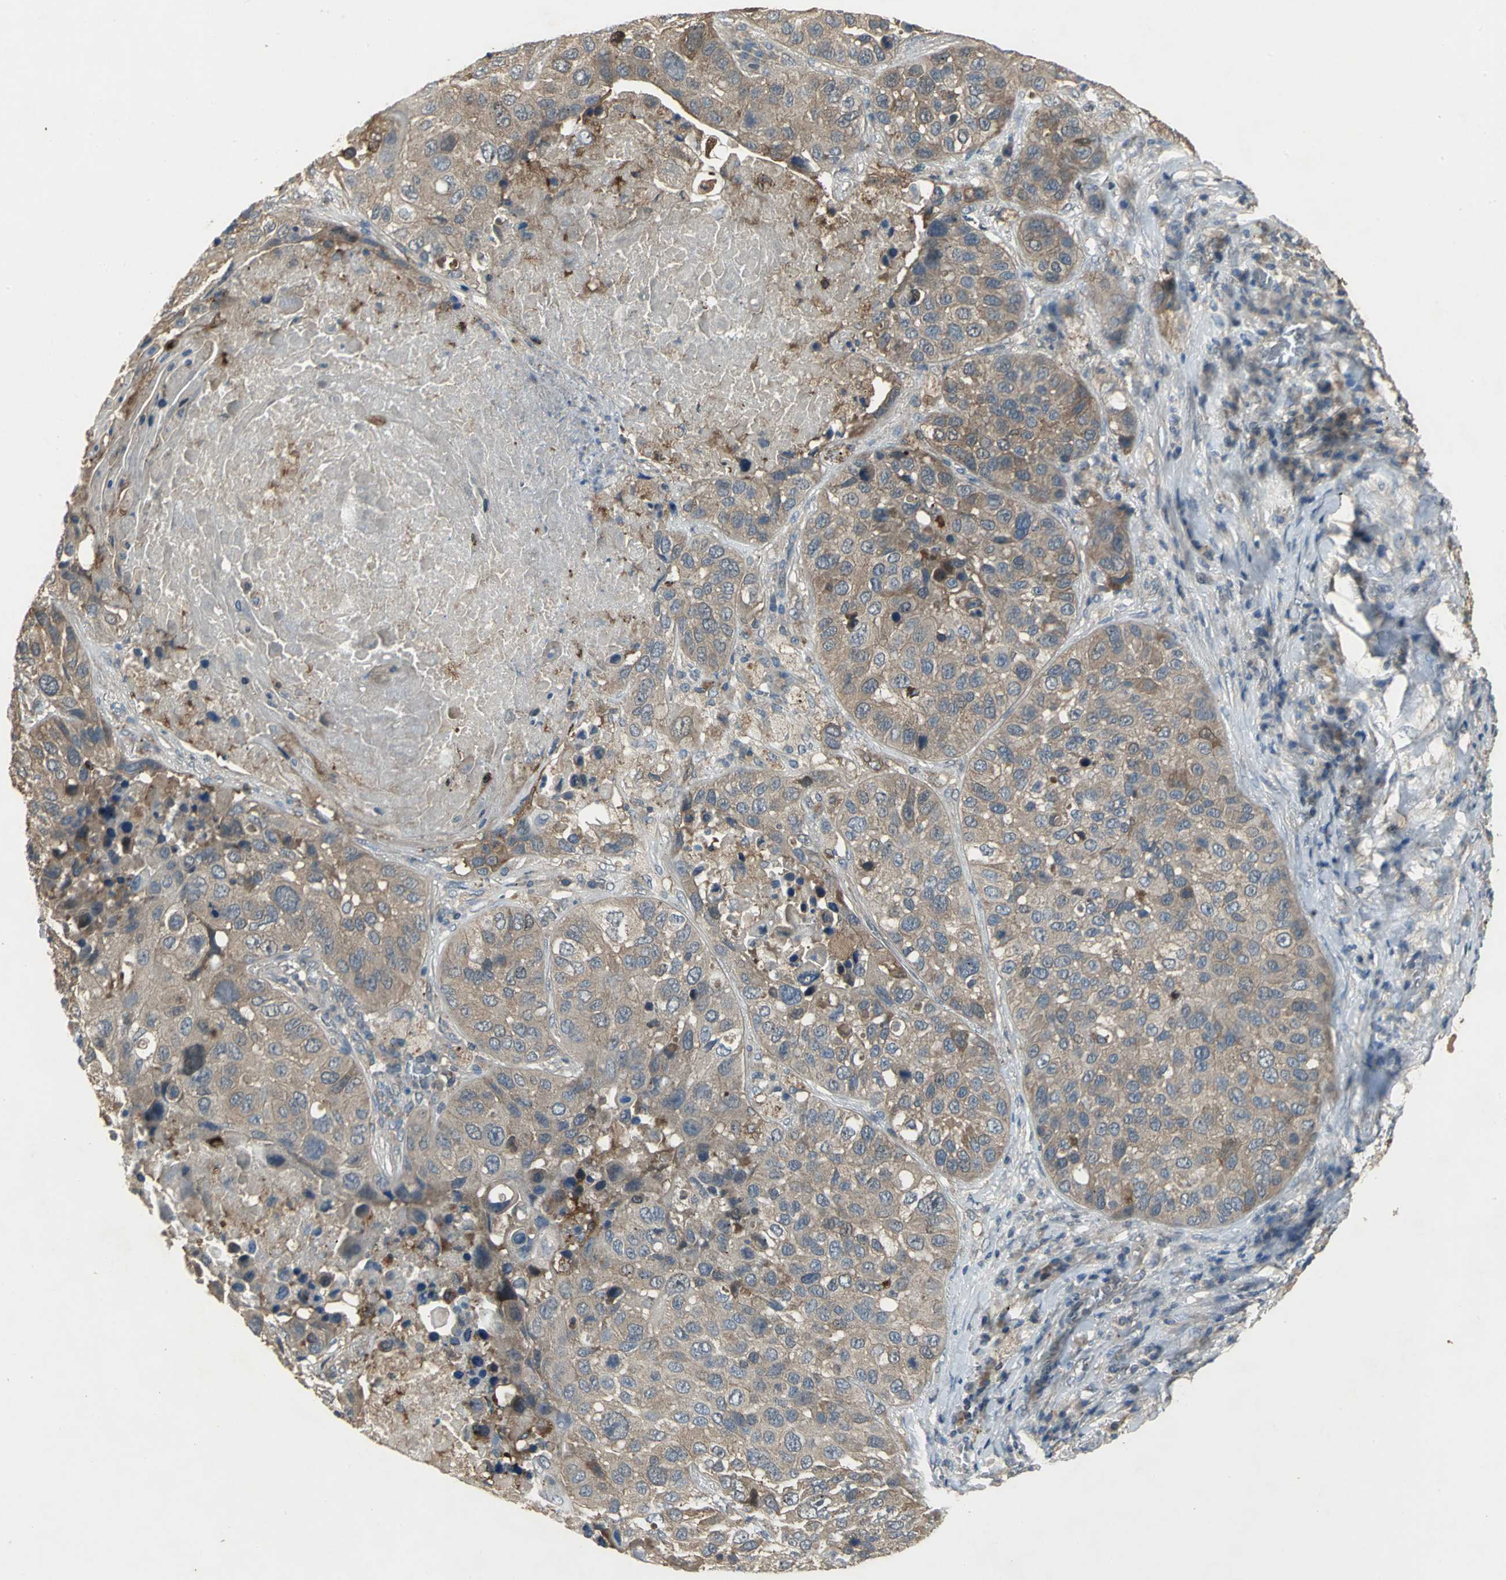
{"staining": {"intensity": "moderate", "quantity": ">75%", "location": "cytoplasmic/membranous"}, "tissue": "lung cancer", "cell_type": "Tumor cells", "image_type": "cancer", "snomed": [{"axis": "morphology", "description": "Squamous cell carcinoma, NOS"}, {"axis": "topography", "description": "Lung"}], "caption": "Tumor cells show medium levels of moderate cytoplasmic/membranous positivity in approximately >75% of cells in lung cancer.", "gene": "MET", "patient": {"sex": "male", "age": 57}}